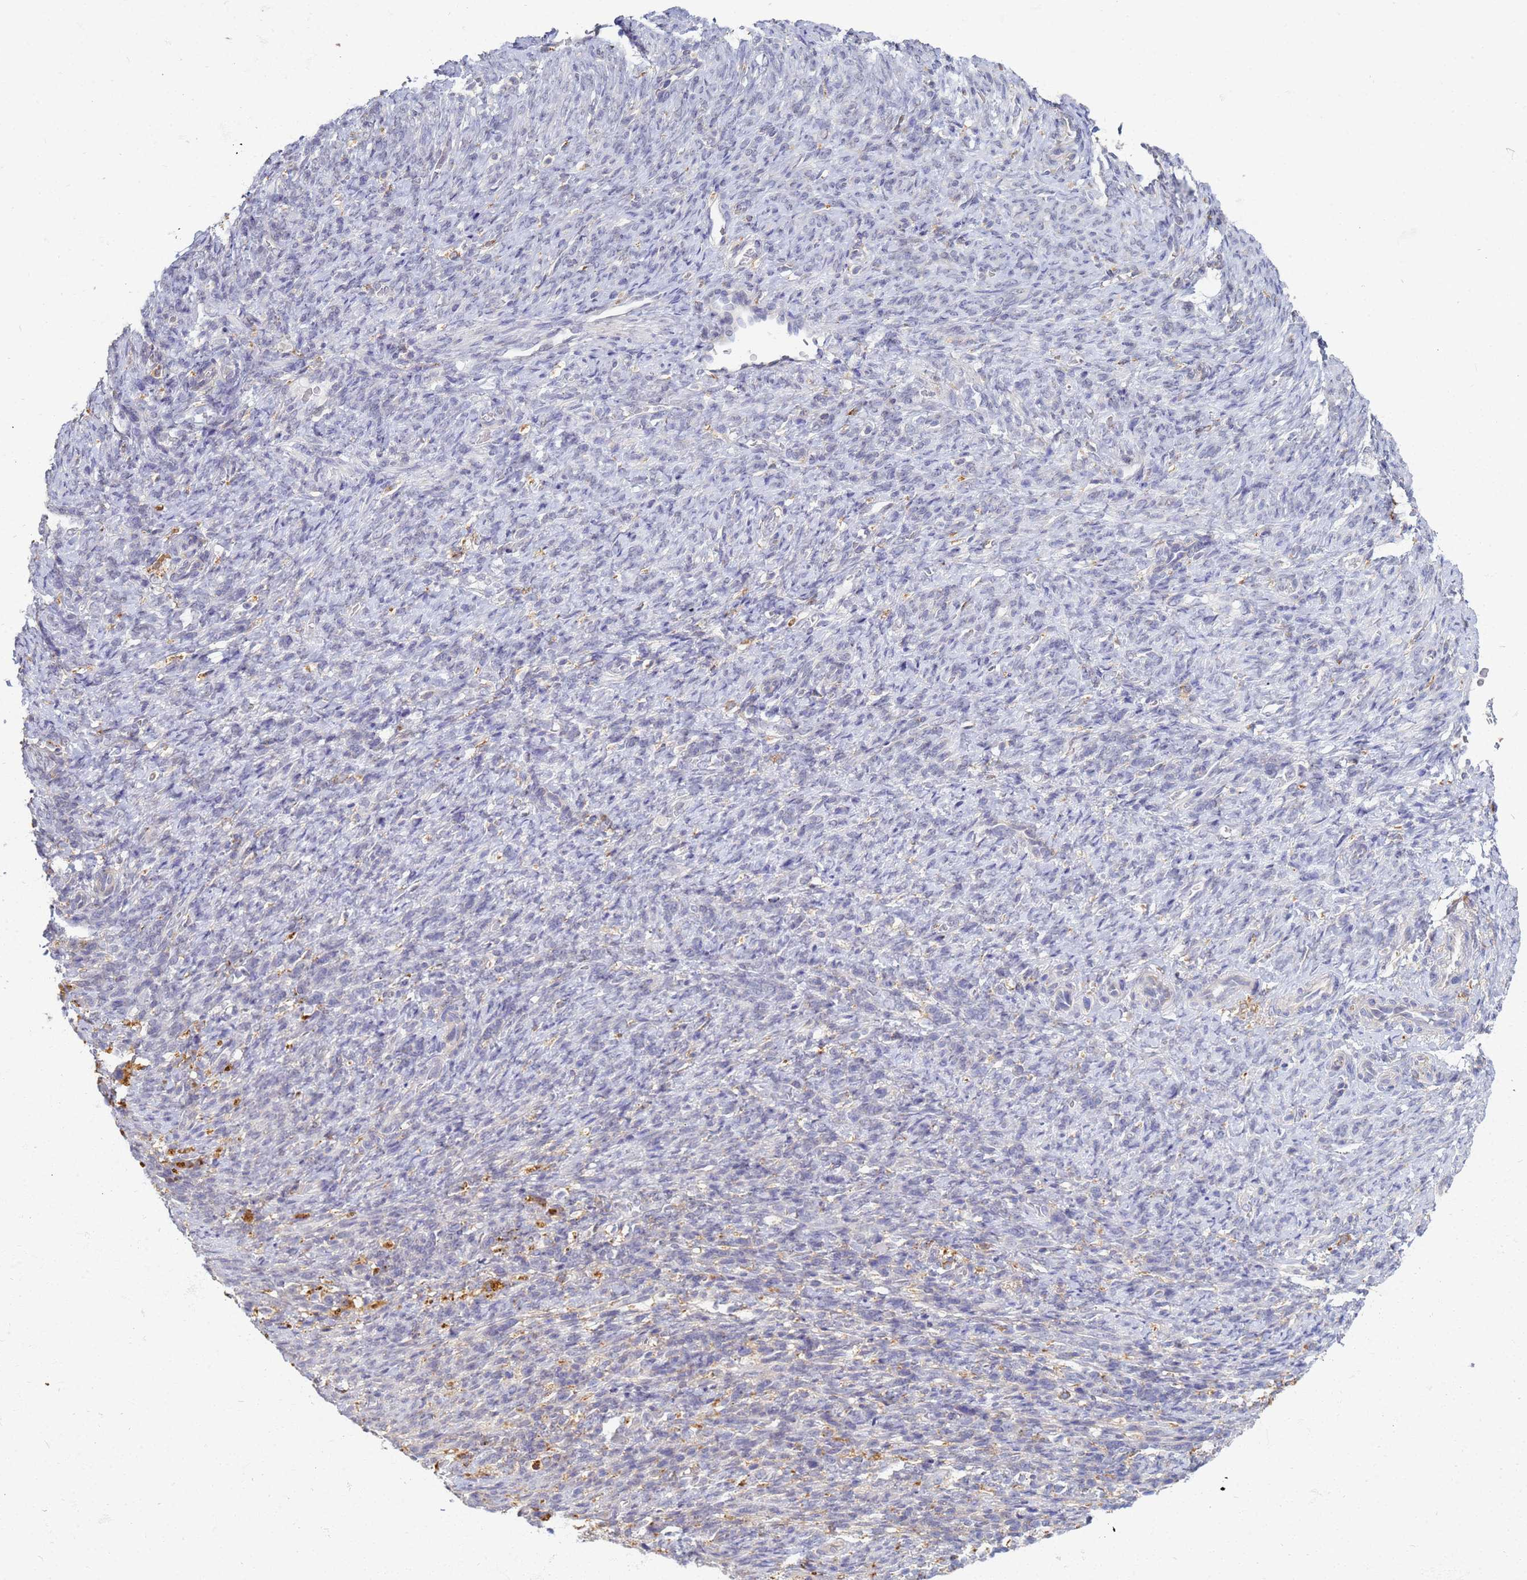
{"staining": {"intensity": "negative", "quantity": "none", "location": "none"}, "tissue": "endometrial cancer", "cell_type": "Tumor cells", "image_type": "cancer", "snomed": [{"axis": "morphology", "description": "Adenocarcinoma, NOS"}, {"axis": "topography", "description": "Endometrium"}], "caption": "The immunohistochemistry photomicrograph has no significant positivity in tumor cells of adenocarcinoma (endometrial) tissue.", "gene": "ATP6V1E1", "patient": {"sex": "female", "age": 70}}